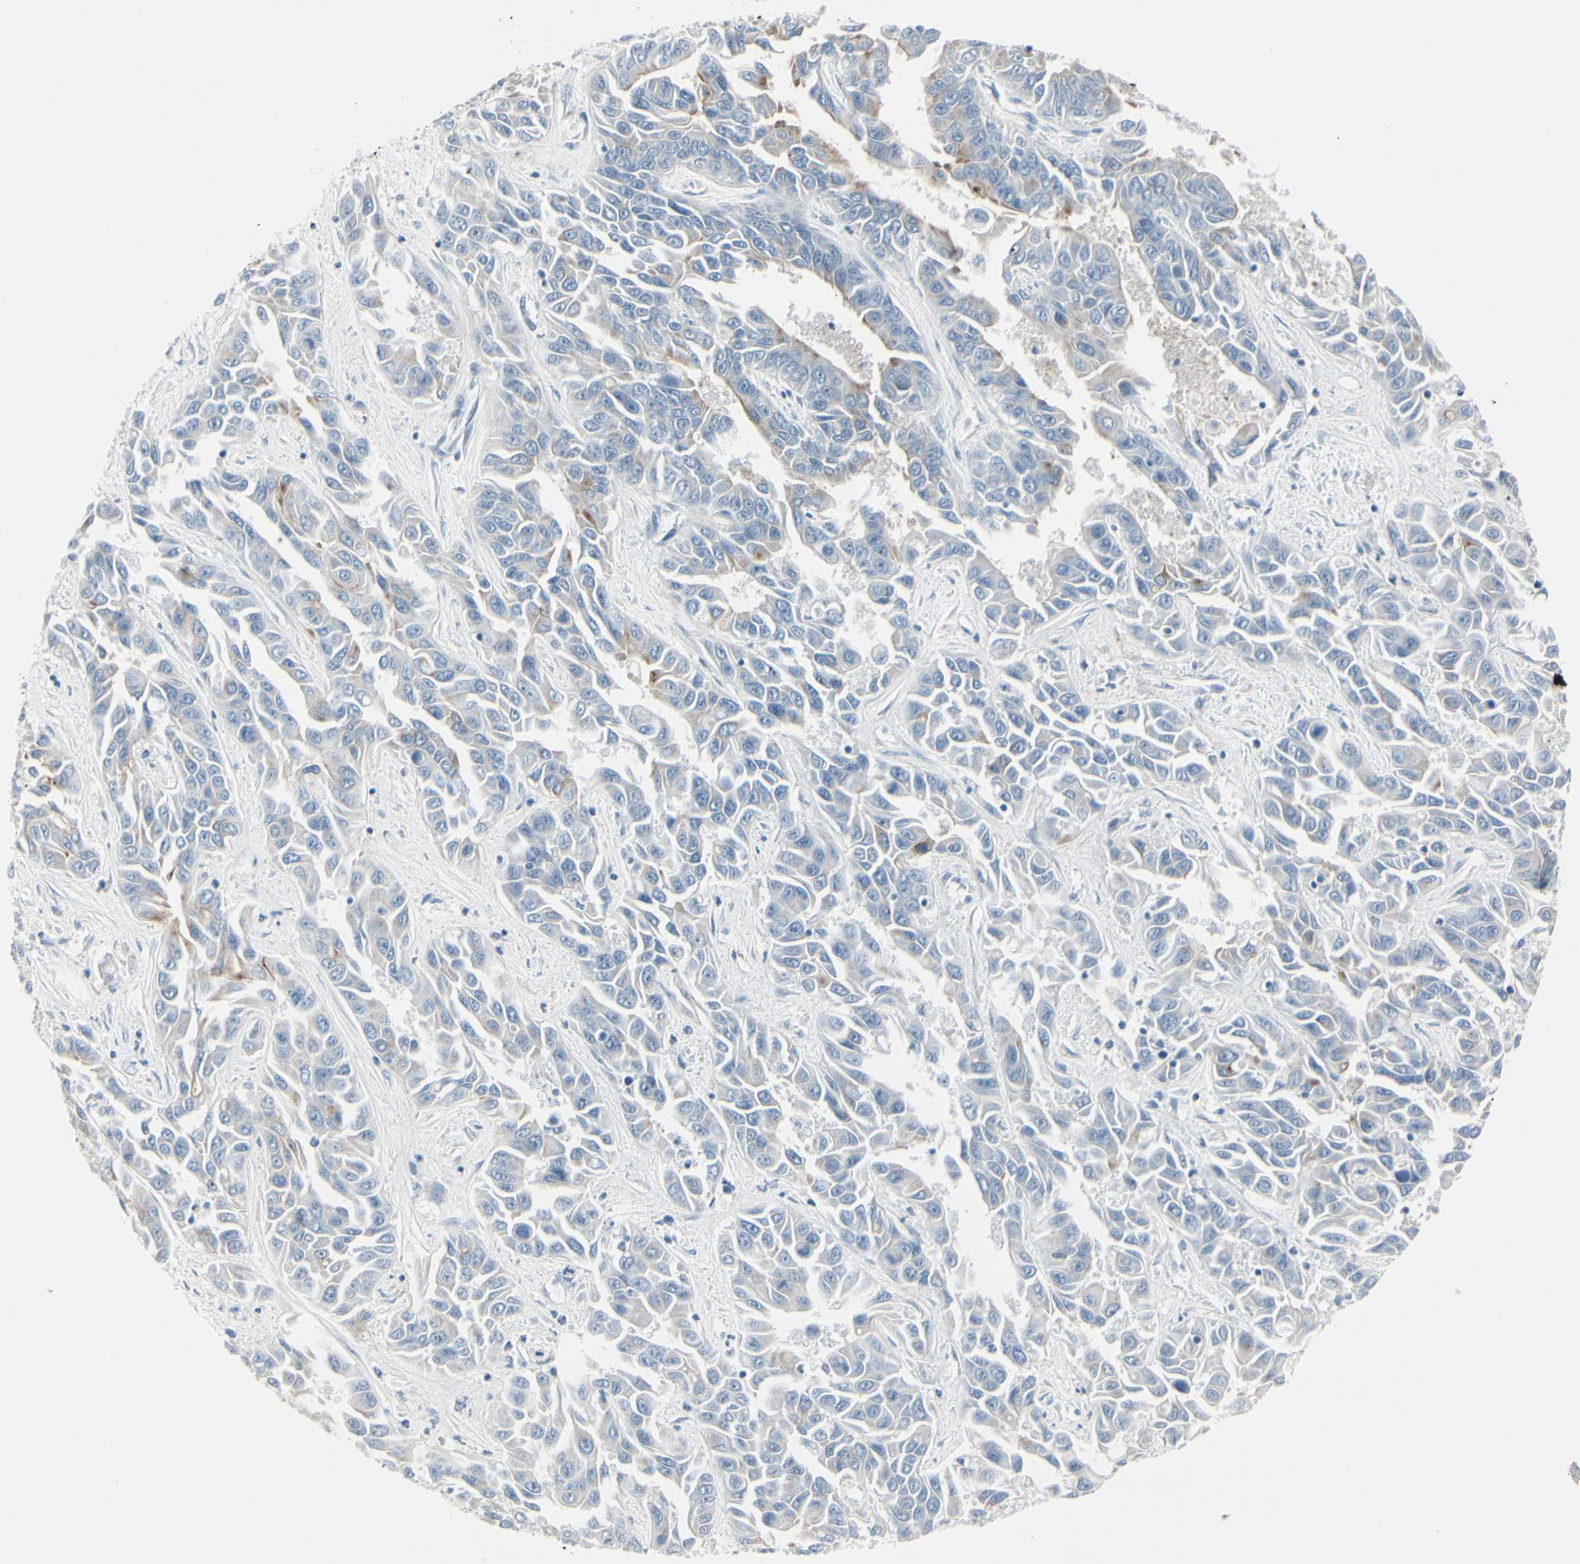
{"staining": {"intensity": "moderate", "quantity": "<25%", "location": "cytoplasmic/membranous"}, "tissue": "liver cancer", "cell_type": "Tumor cells", "image_type": "cancer", "snomed": [{"axis": "morphology", "description": "Cholangiocarcinoma"}, {"axis": "topography", "description": "Liver"}], "caption": "Moderate cytoplasmic/membranous positivity for a protein is seen in approximately <25% of tumor cells of liver cancer using immunohistochemistry (IHC).", "gene": "CDHR5", "patient": {"sex": "female", "age": 52}}